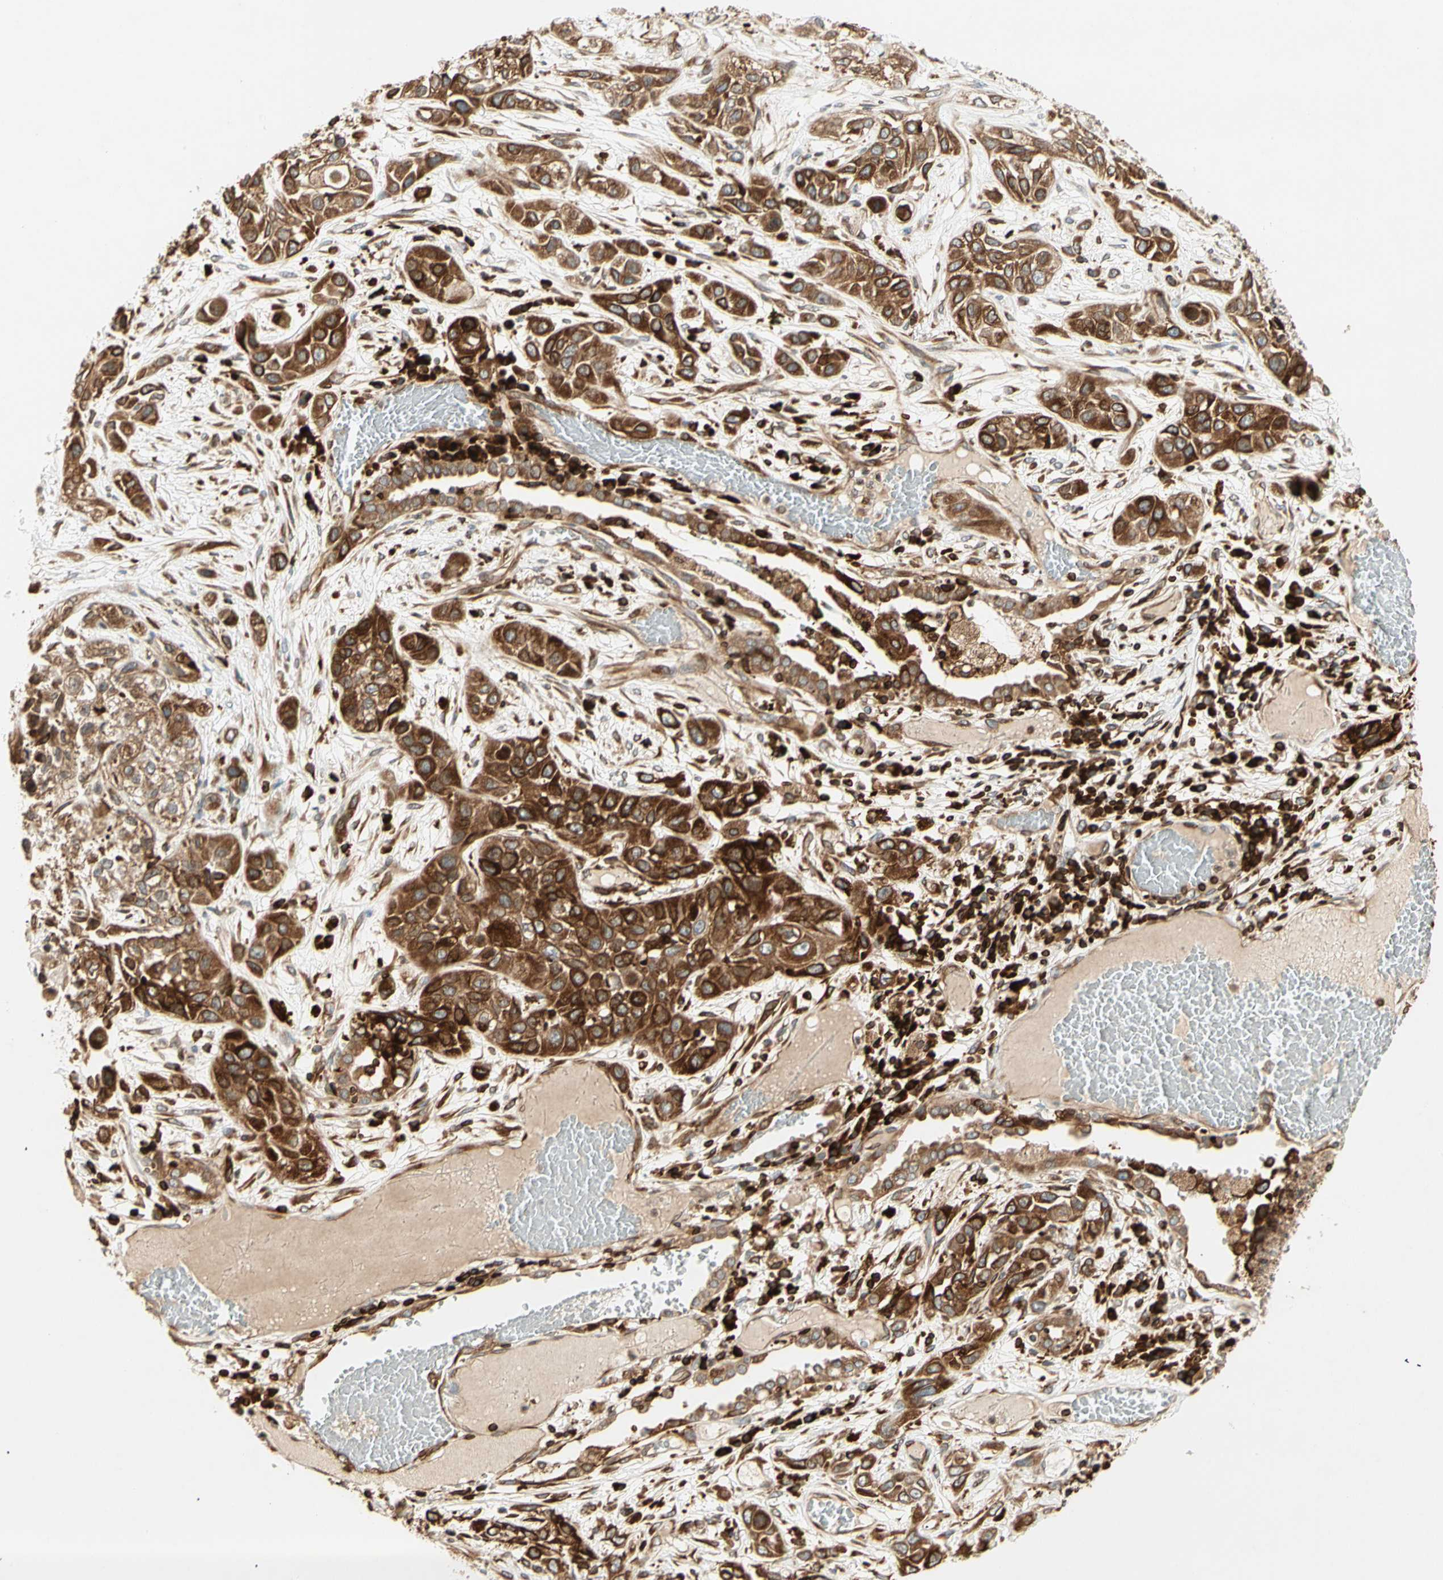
{"staining": {"intensity": "strong", "quantity": ">75%", "location": "cytoplasmic/membranous"}, "tissue": "lung cancer", "cell_type": "Tumor cells", "image_type": "cancer", "snomed": [{"axis": "morphology", "description": "Squamous cell carcinoma, NOS"}, {"axis": "topography", "description": "Lung"}], "caption": "The histopathology image demonstrates staining of lung cancer, revealing strong cytoplasmic/membranous protein expression (brown color) within tumor cells.", "gene": "TAPBP", "patient": {"sex": "male", "age": 71}}